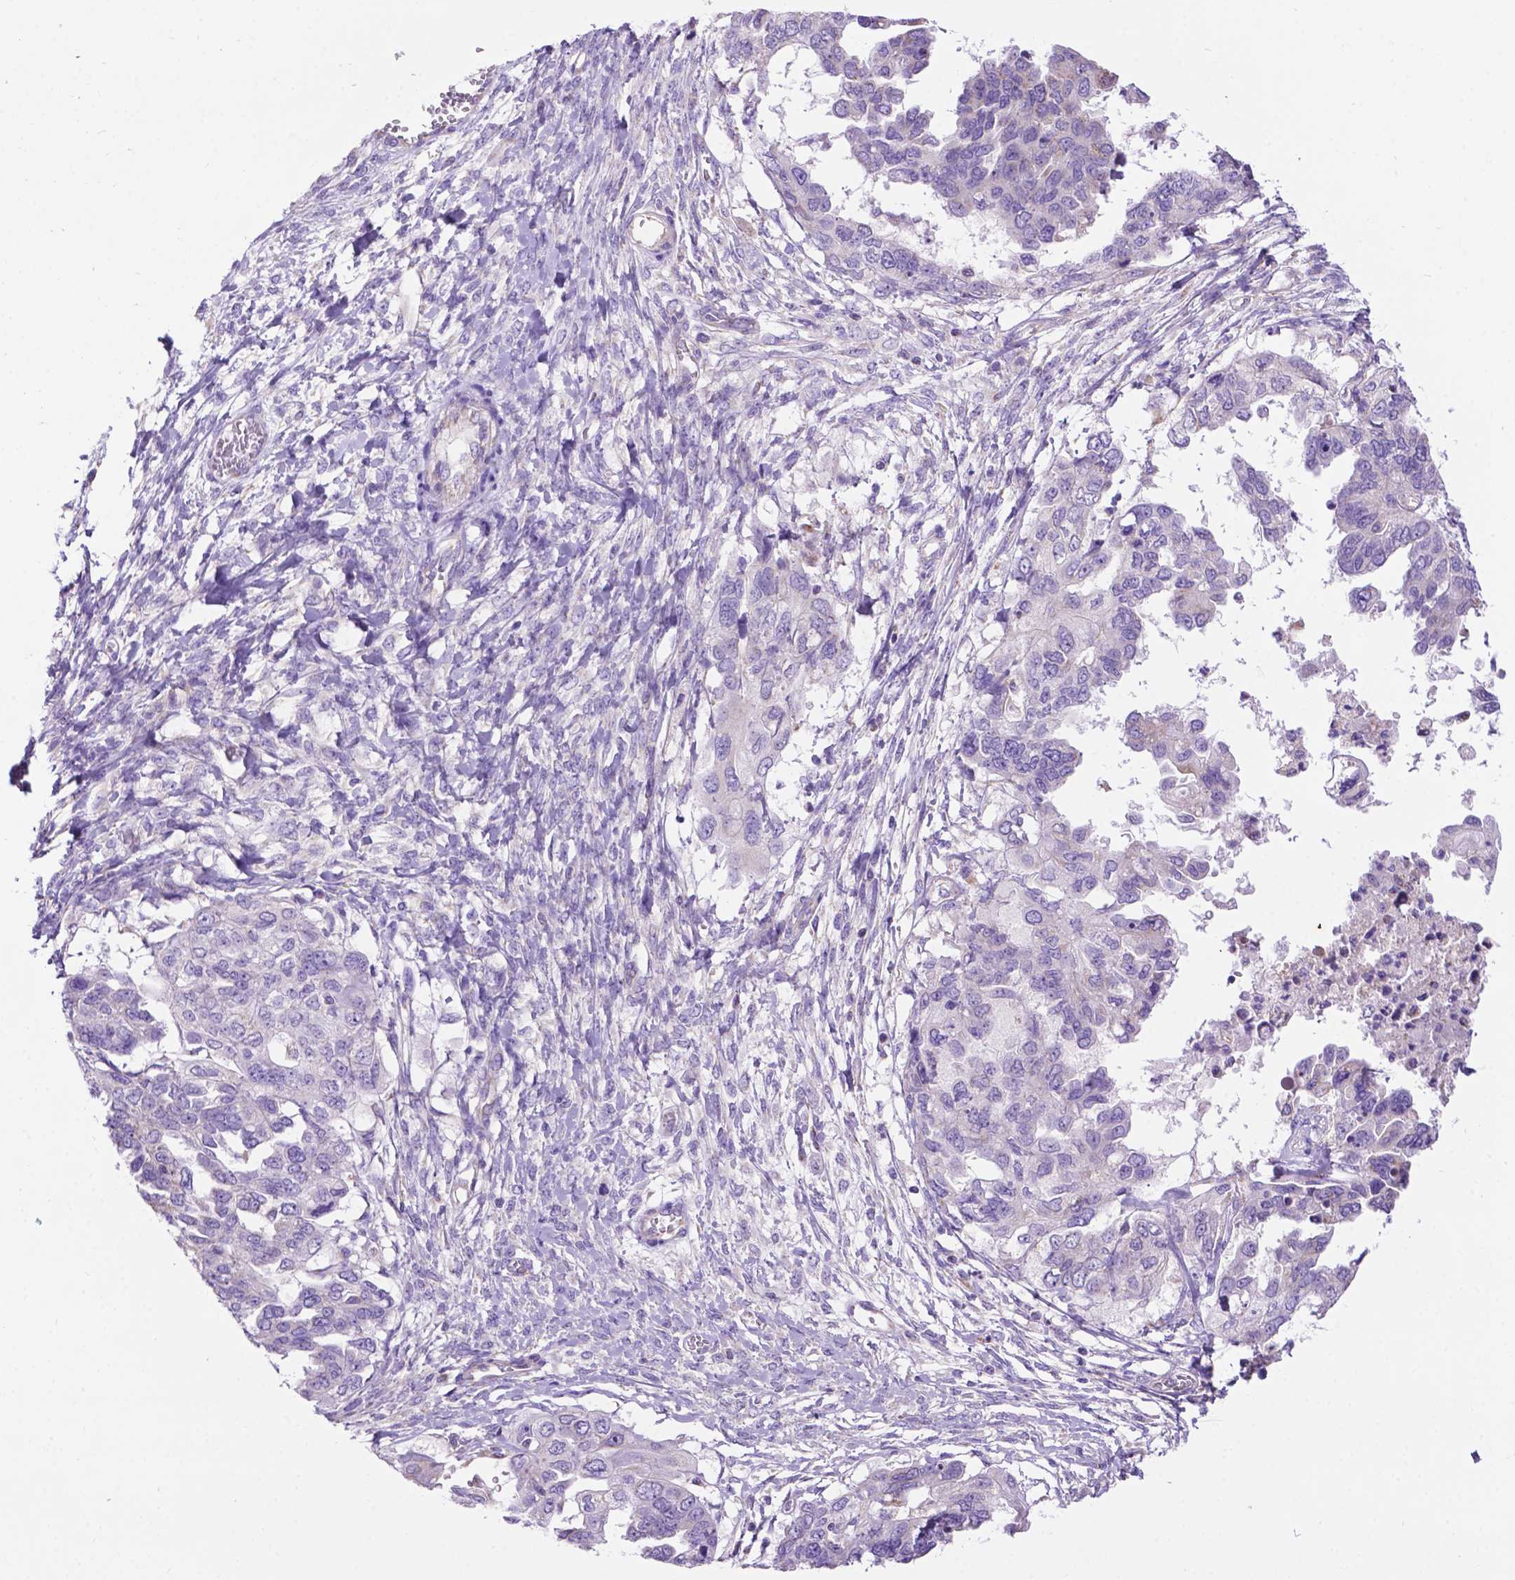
{"staining": {"intensity": "negative", "quantity": "none", "location": "none"}, "tissue": "ovarian cancer", "cell_type": "Tumor cells", "image_type": "cancer", "snomed": [{"axis": "morphology", "description": "Cystadenocarcinoma, serous, NOS"}, {"axis": "topography", "description": "Ovary"}], "caption": "Immunohistochemical staining of human ovarian cancer (serous cystadenocarcinoma) exhibits no significant expression in tumor cells.", "gene": "PHYHIP", "patient": {"sex": "female", "age": 53}}